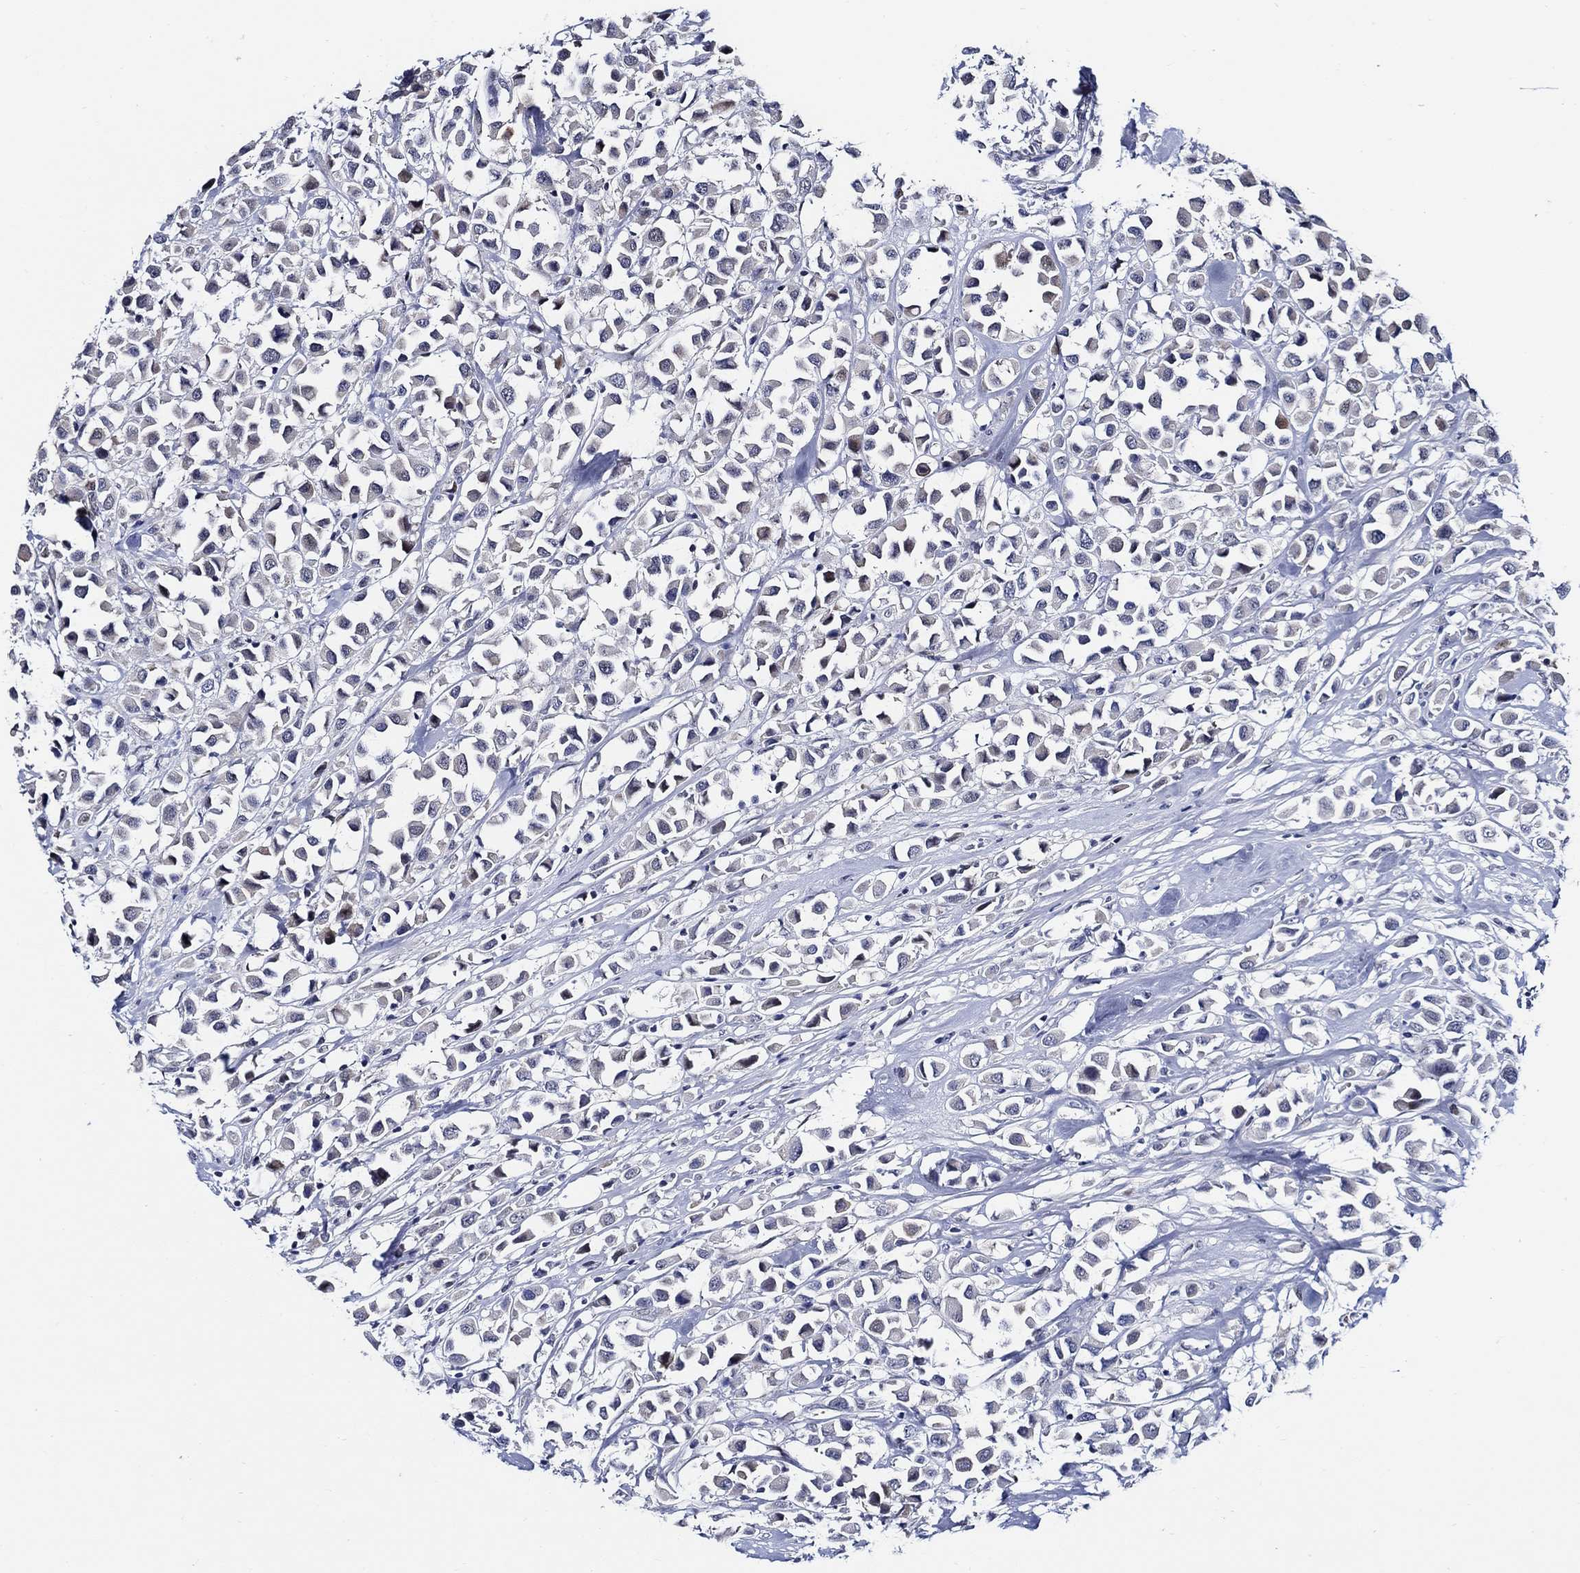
{"staining": {"intensity": "negative", "quantity": "none", "location": "none"}, "tissue": "breast cancer", "cell_type": "Tumor cells", "image_type": "cancer", "snomed": [{"axis": "morphology", "description": "Duct carcinoma"}, {"axis": "topography", "description": "Breast"}], "caption": "This micrograph is of breast infiltrating ductal carcinoma stained with immunohistochemistry (IHC) to label a protein in brown with the nuclei are counter-stained blue. There is no expression in tumor cells.", "gene": "C8orf48", "patient": {"sex": "female", "age": 61}}